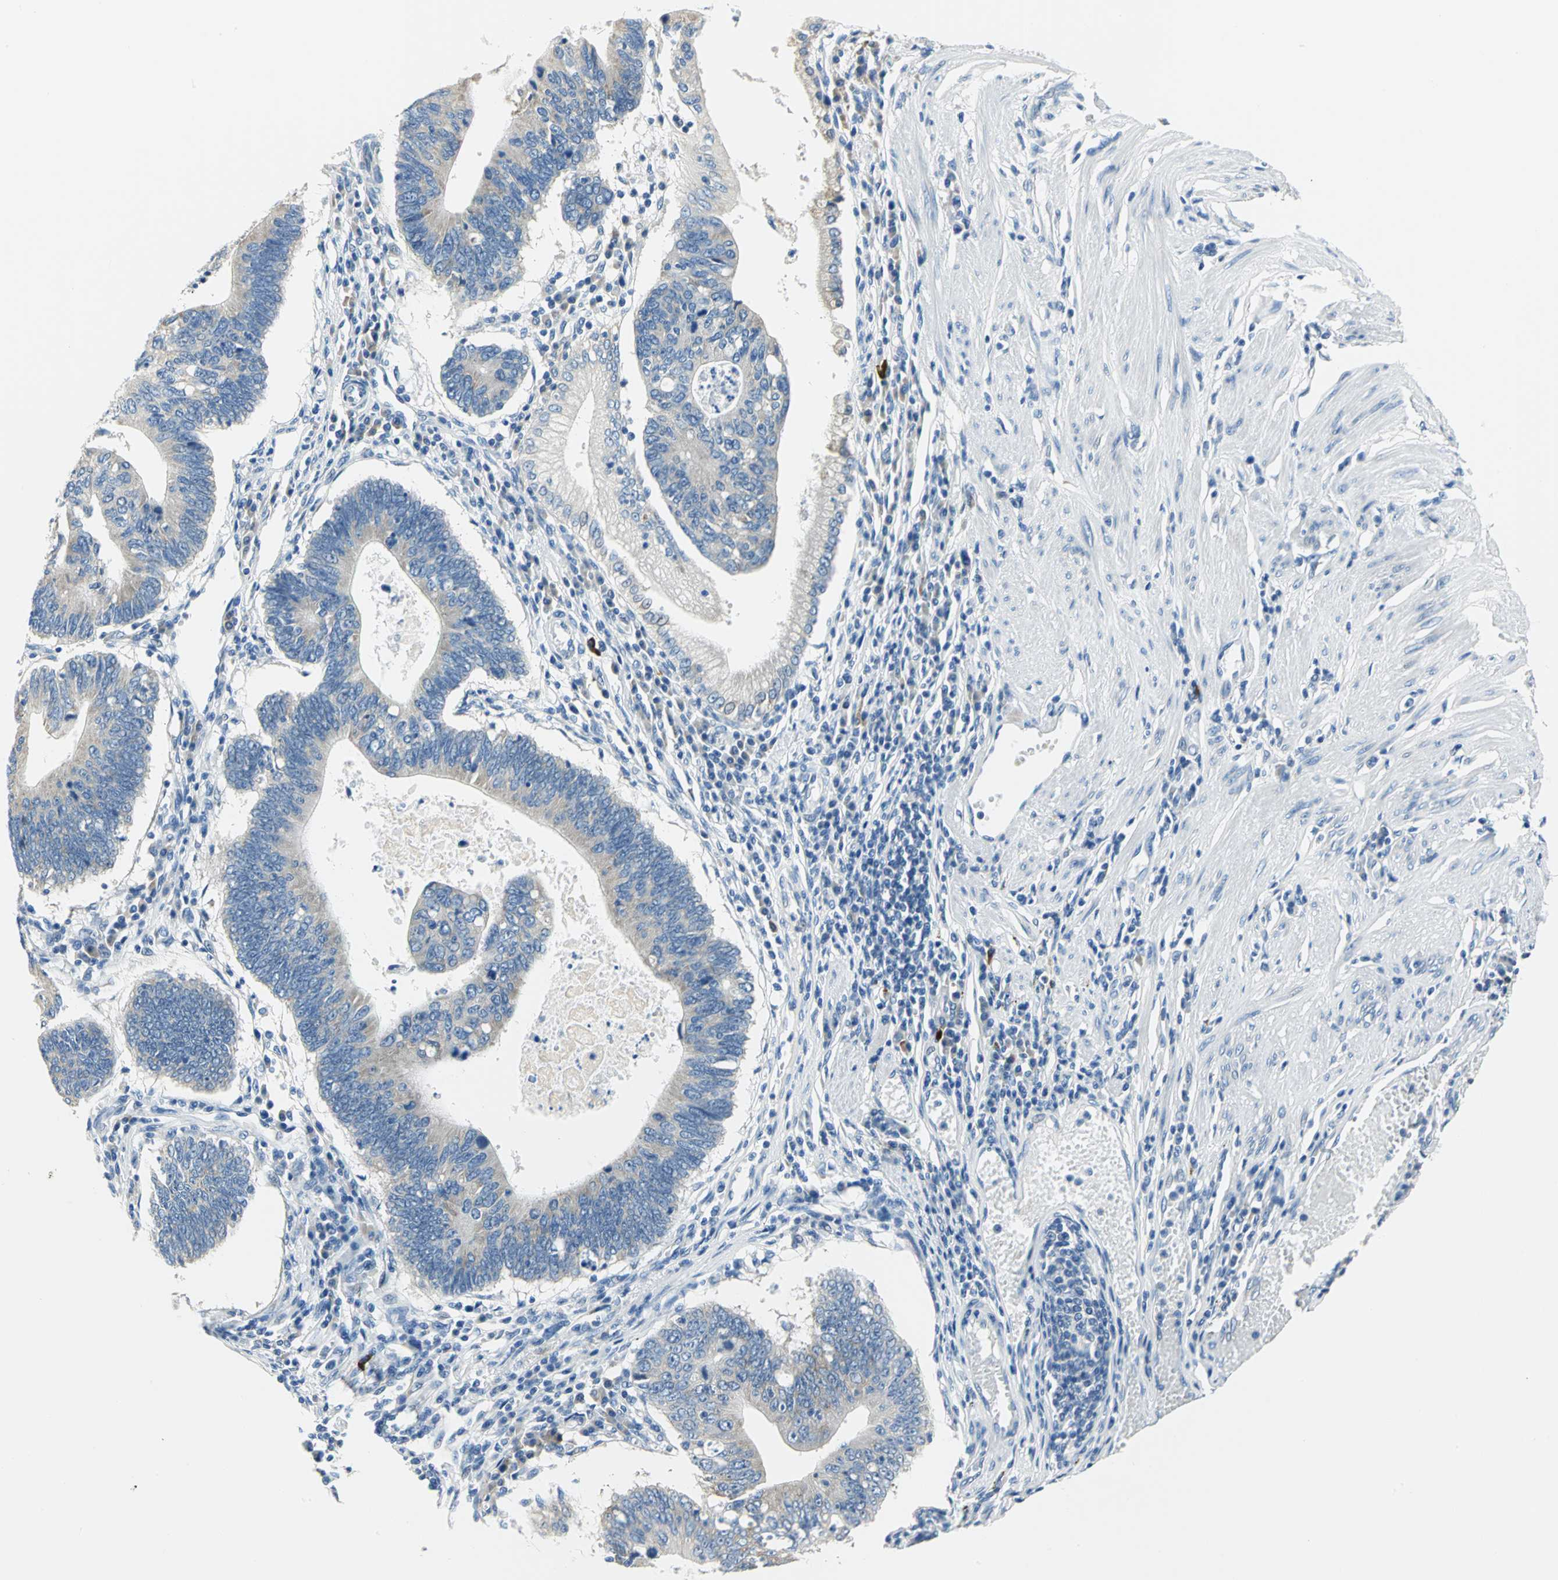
{"staining": {"intensity": "weak", "quantity": "25%-75%", "location": "cytoplasmic/membranous"}, "tissue": "stomach cancer", "cell_type": "Tumor cells", "image_type": "cancer", "snomed": [{"axis": "morphology", "description": "Adenocarcinoma, NOS"}, {"axis": "topography", "description": "Stomach"}], "caption": "The immunohistochemical stain highlights weak cytoplasmic/membranous expression in tumor cells of stomach cancer tissue.", "gene": "TRIM25", "patient": {"sex": "male", "age": 59}}